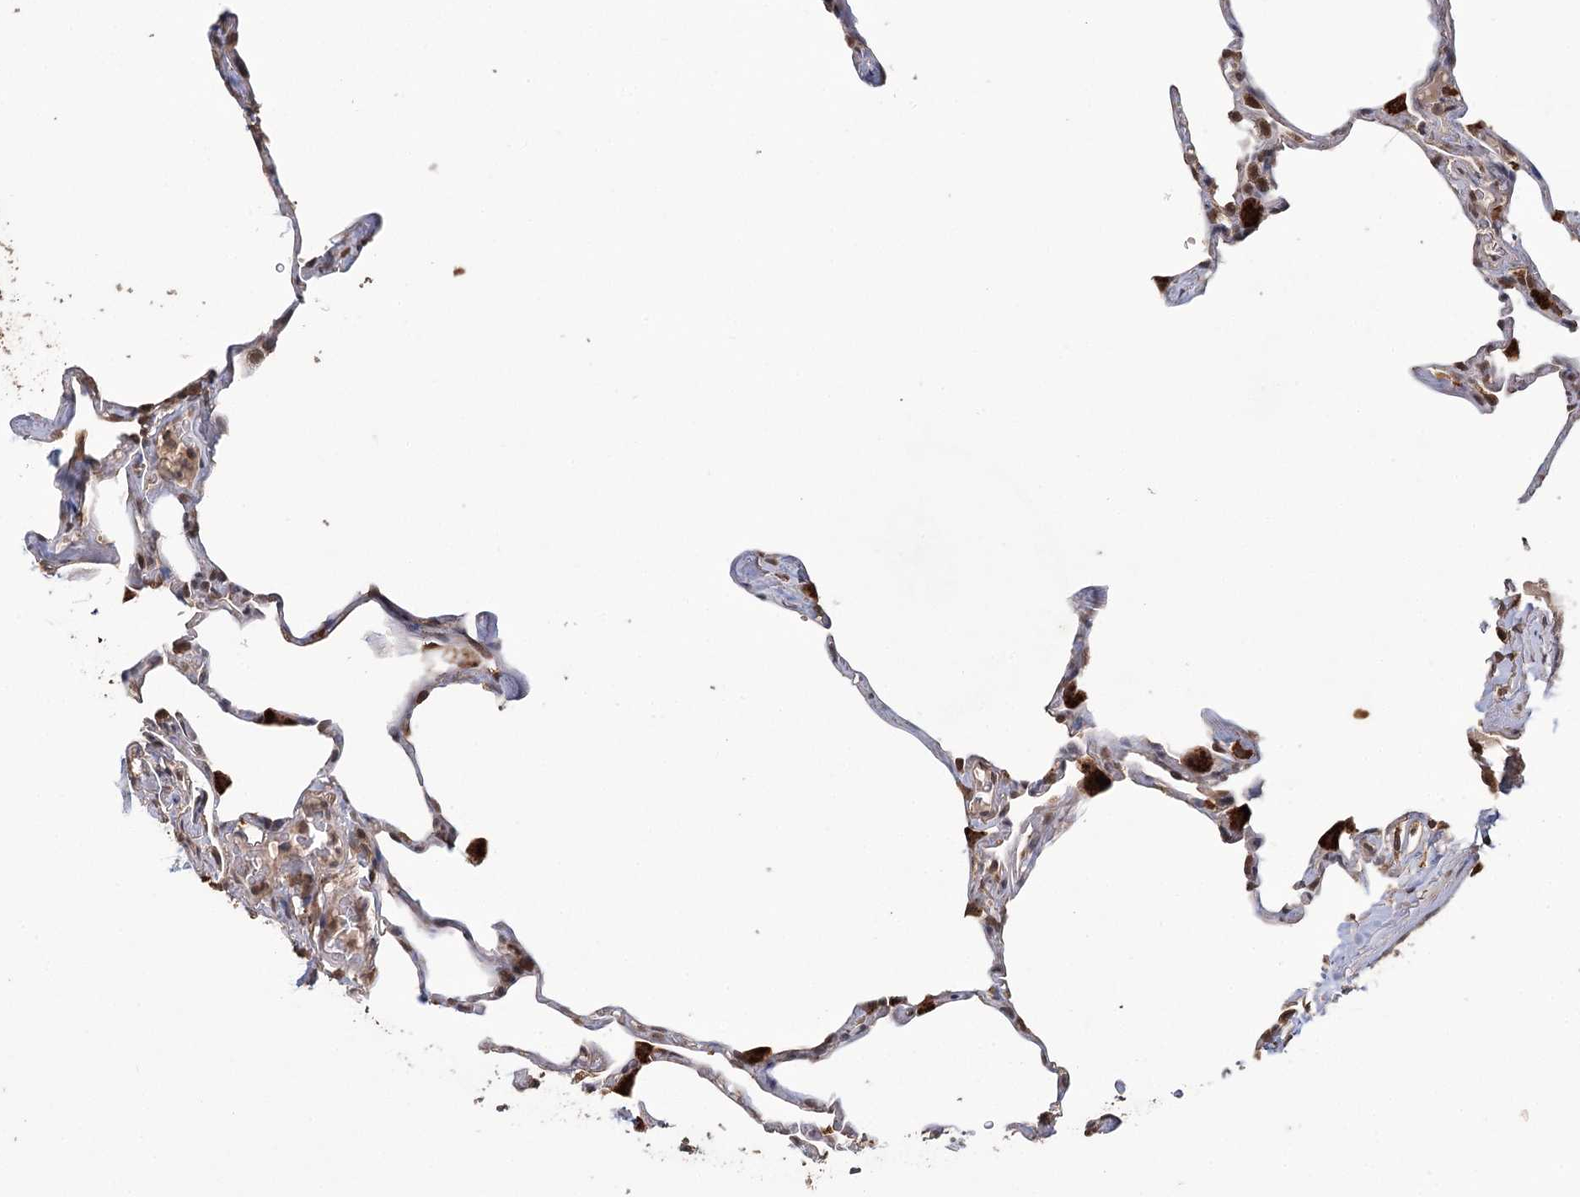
{"staining": {"intensity": "moderate", "quantity": "25%-75%", "location": "cytoplasmic/membranous,nuclear"}, "tissue": "lung", "cell_type": "Alveolar cells", "image_type": "normal", "snomed": [{"axis": "morphology", "description": "Normal tissue, NOS"}, {"axis": "topography", "description": "Lung"}], "caption": "Immunohistochemical staining of benign human lung reveals moderate cytoplasmic/membranous,nuclear protein expression in about 25%-75% of alveolar cells. (brown staining indicates protein expression, while blue staining denotes nuclei).", "gene": "N6AMT1", "patient": {"sex": "male", "age": 65}}